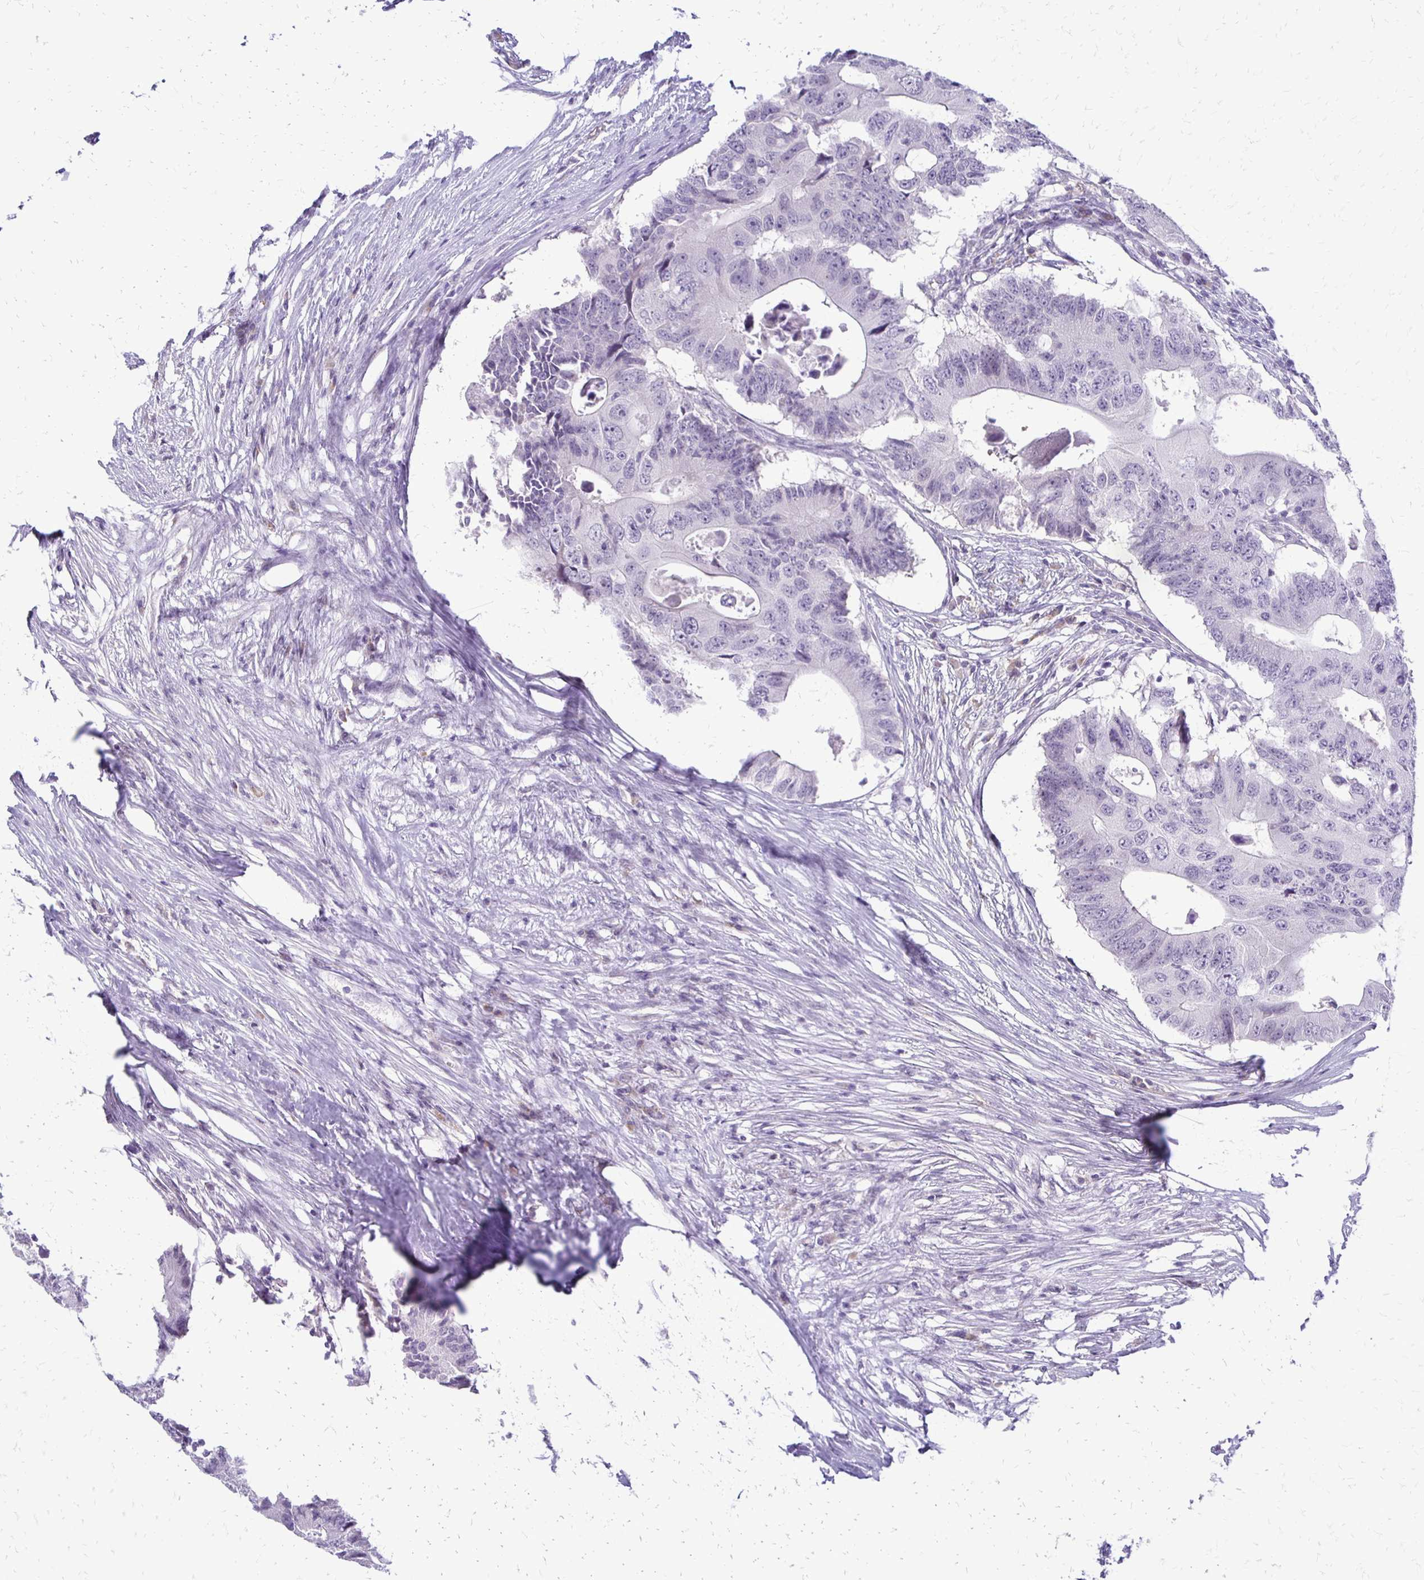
{"staining": {"intensity": "negative", "quantity": "none", "location": "none"}, "tissue": "colorectal cancer", "cell_type": "Tumor cells", "image_type": "cancer", "snomed": [{"axis": "morphology", "description": "Adenocarcinoma, NOS"}, {"axis": "topography", "description": "Colon"}], "caption": "Immunohistochemistry (IHC) histopathology image of human adenocarcinoma (colorectal) stained for a protein (brown), which shows no expression in tumor cells. The staining is performed using DAB brown chromogen with nuclei counter-stained in using hematoxylin.", "gene": "EPYC", "patient": {"sex": "male", "age": 71}}